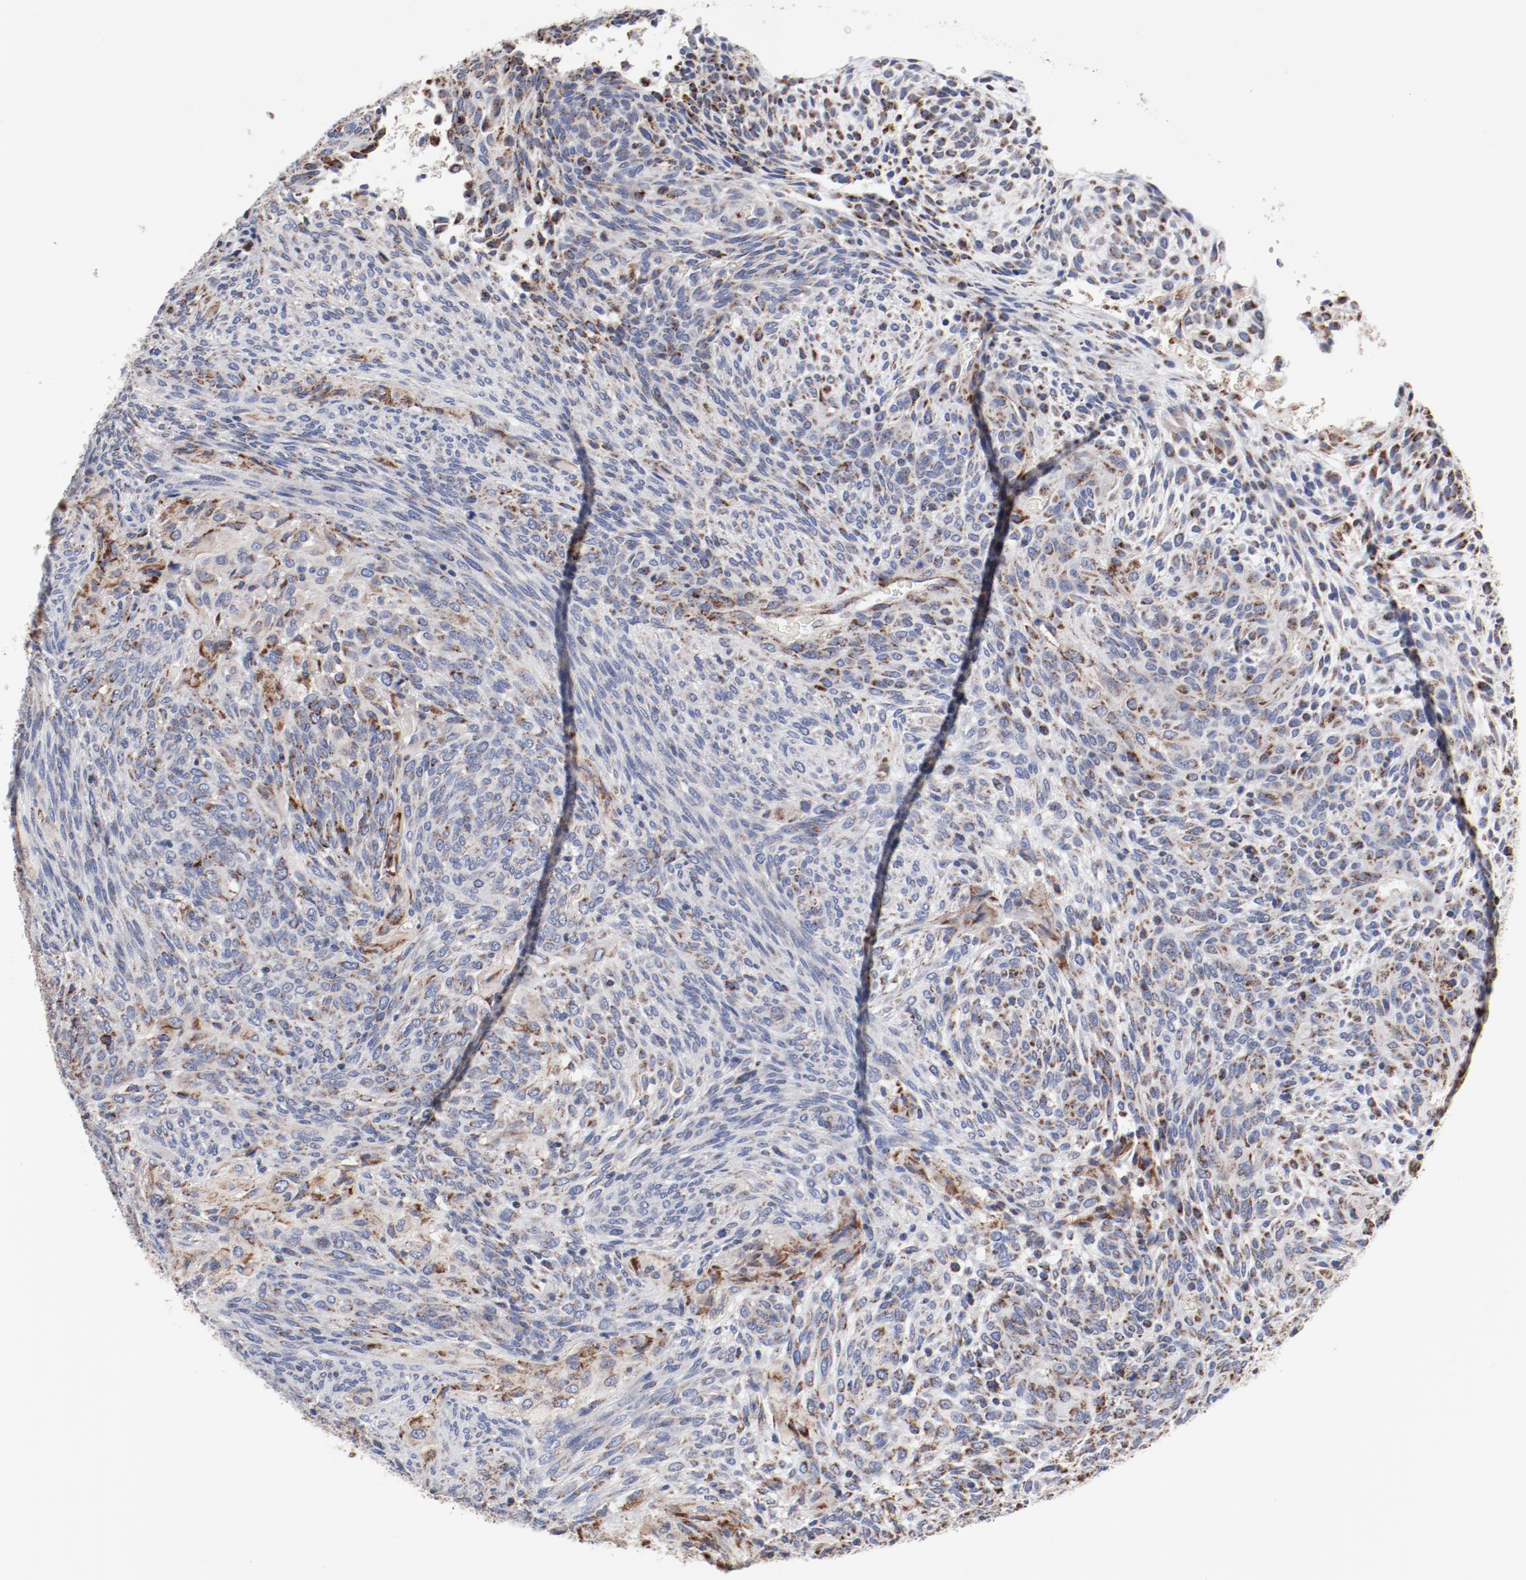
{"staining": {"intensity": "moderate", "quantity": "25%-75%", "location": "cytoplasmic/membranous"}, "tissue": "glioma", "cell_type": "Tumor cells", "image_type": "cancer", "snomed": [{"axis": "morphology", "description": "Glioma, malignant, High grade"}, {"axis": "topography", "description": "Cerebral cortex"}], "caption": "A photomicrograph of malignant glioma (high-grade) stained for a protein exhibits moderate cytoplasmic/membranous brown staining in tumor cells.", "gene": "NDUFV2", "patient": {"sex": "female", "age": 55}}